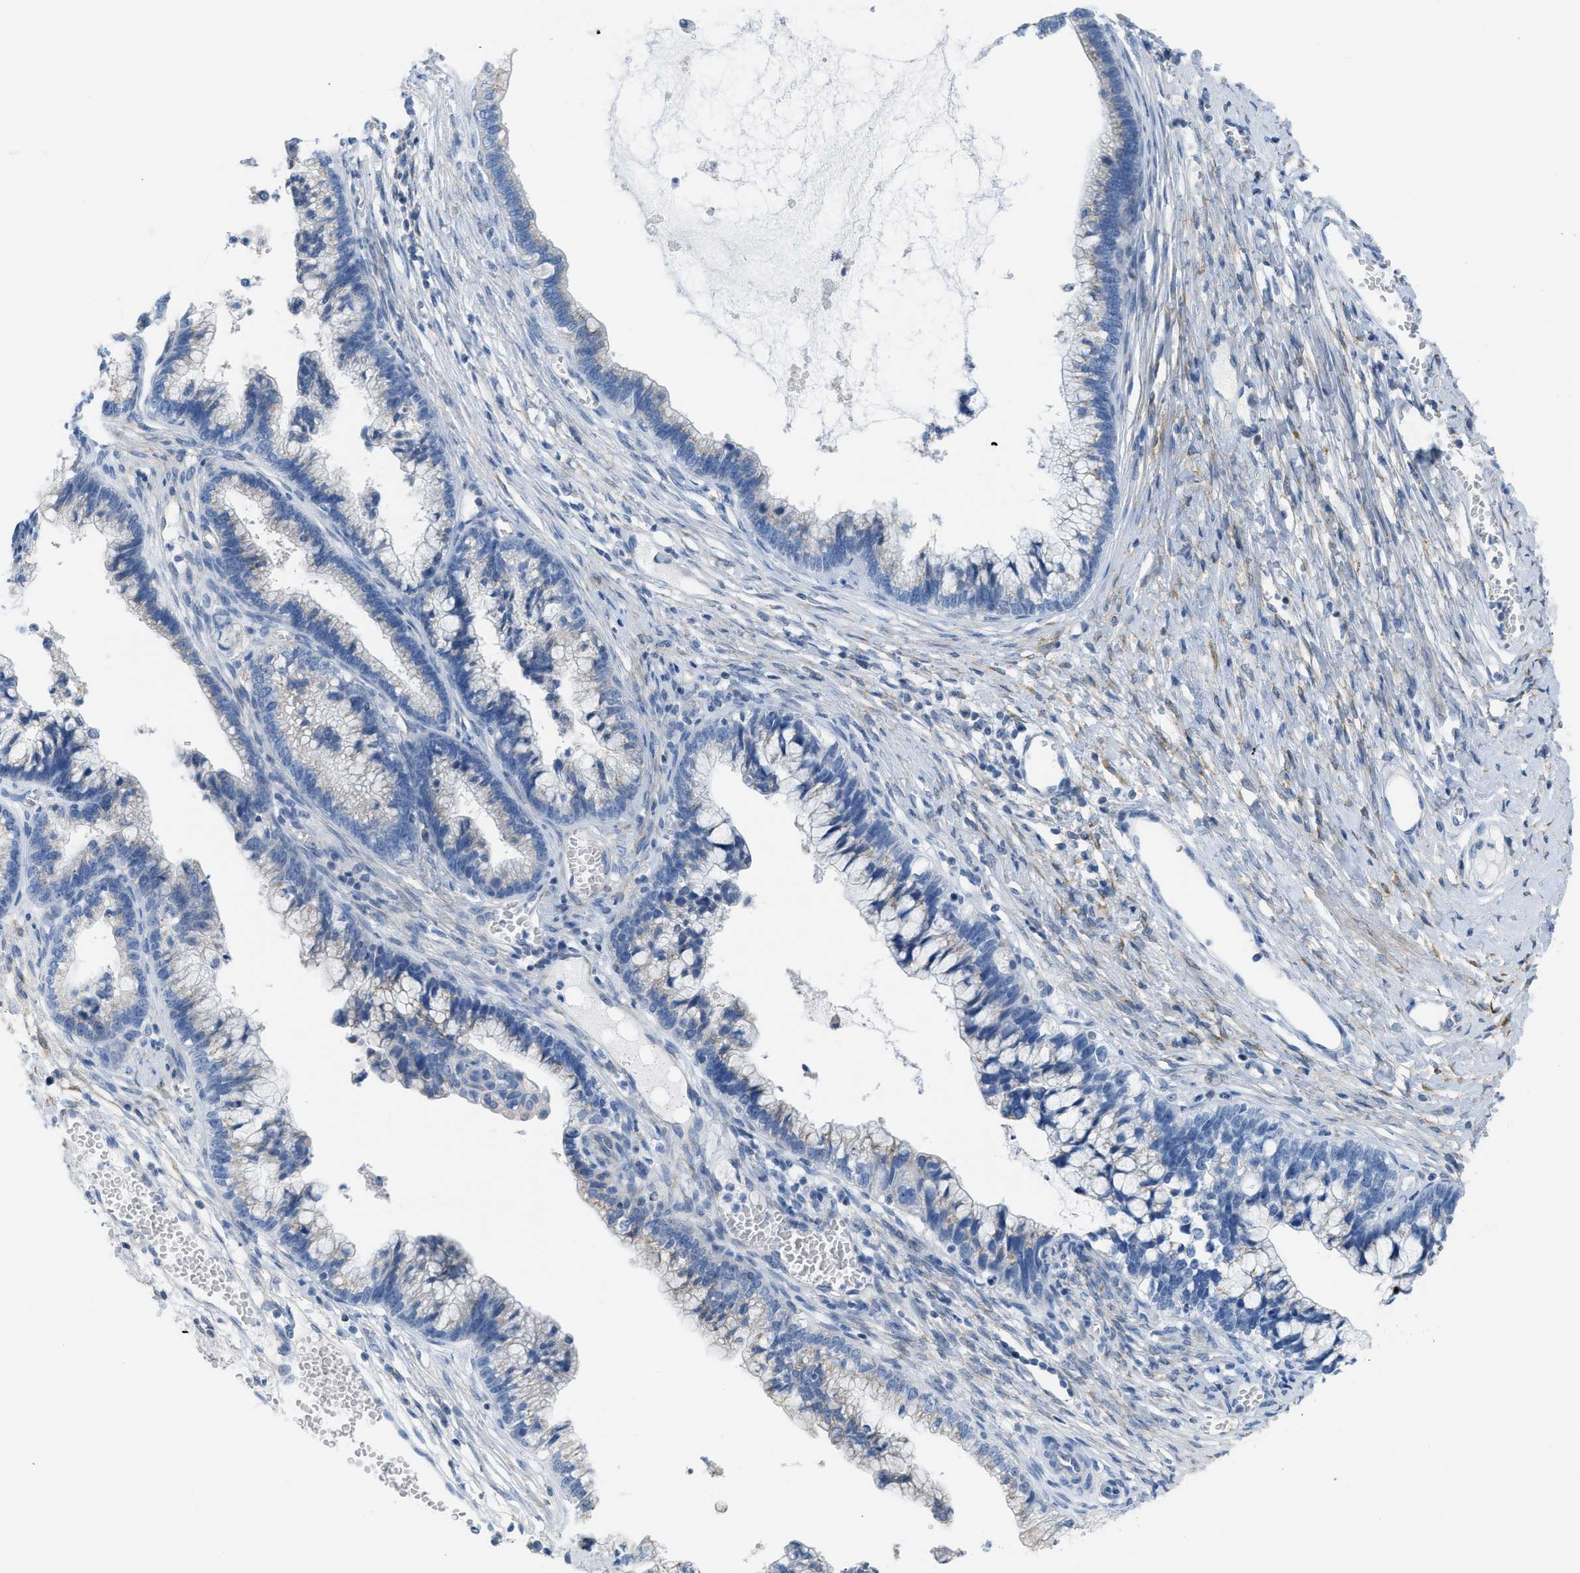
{"staining": {"intensity": "weak", "quantity": "<25%", "location": "cytoplasmic/membranous"}, "tissue": "cervical cancer", "cell_type": "Tumor cells", "image_type": "cancer", "snomed": [{"axis": "morphology", "description": "Adenocarcinoma, NOS"}, {"axis": "topography", "description": "Cervix"}], "caption": "Immunohistochemistry histopathology image of cervical adenocarcinoma stained for a protein (brown), which demonstrates no positivity in tumor cells.", "gene": "ASGR1", "patient": {"sex": "female", "age": 44}}